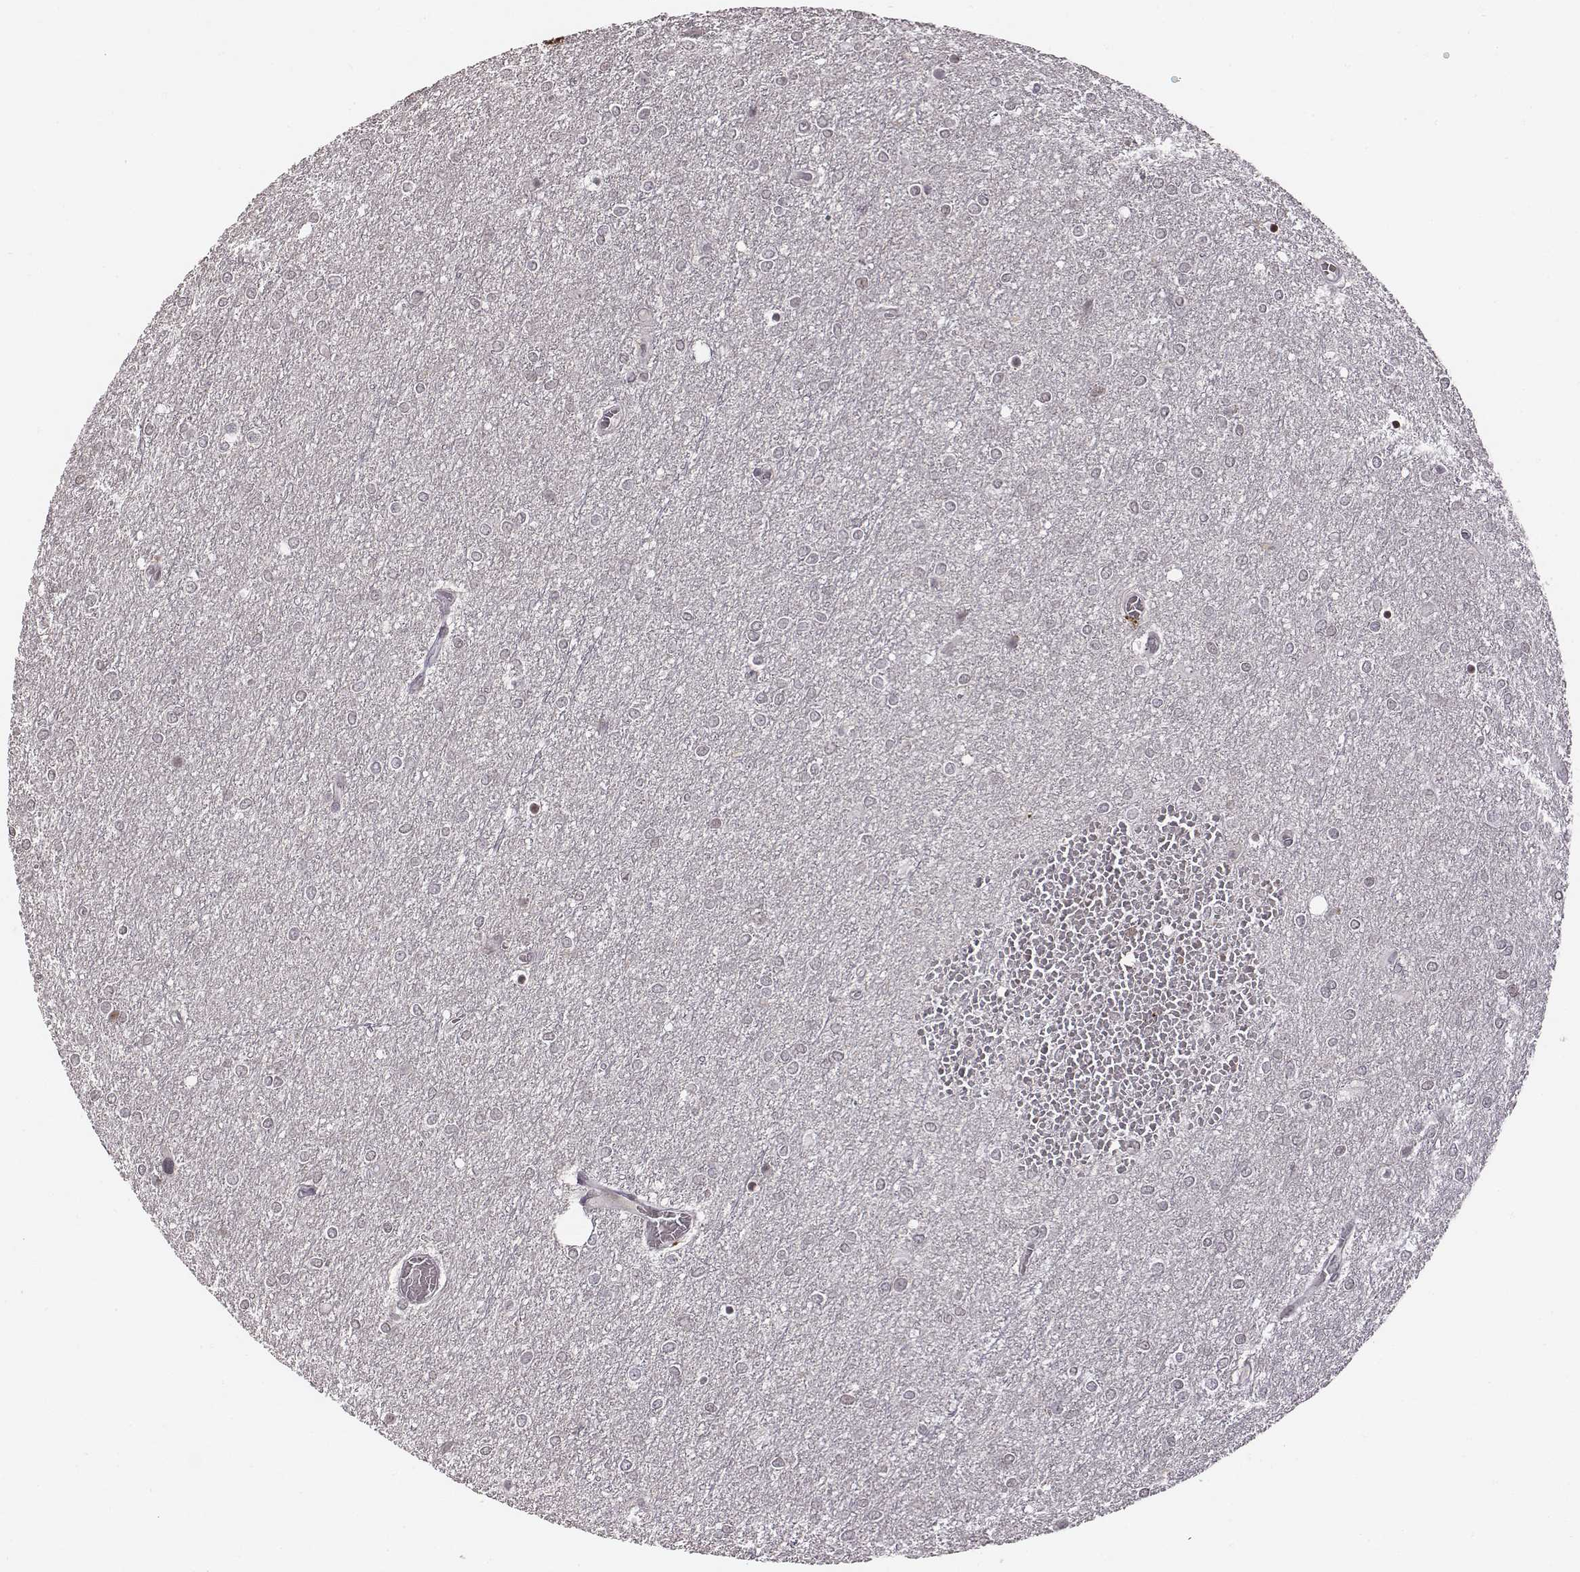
{"staining": {"intensity": "negative", "quantity": "none", "location": "none"}, "tissue": "glioma", "cell_type": "Tumor cells", "image_type": "cancer", "snomed": [{"axis": "morphology", "description": "Glioma, malignant, High grade"}, {"axis": "topography", "description": "Brain"}], "caption": "Tumor cells show no significant staining in glioma.", "gene": "GRM4", "patient": {"sex": "female", "age": 61}}